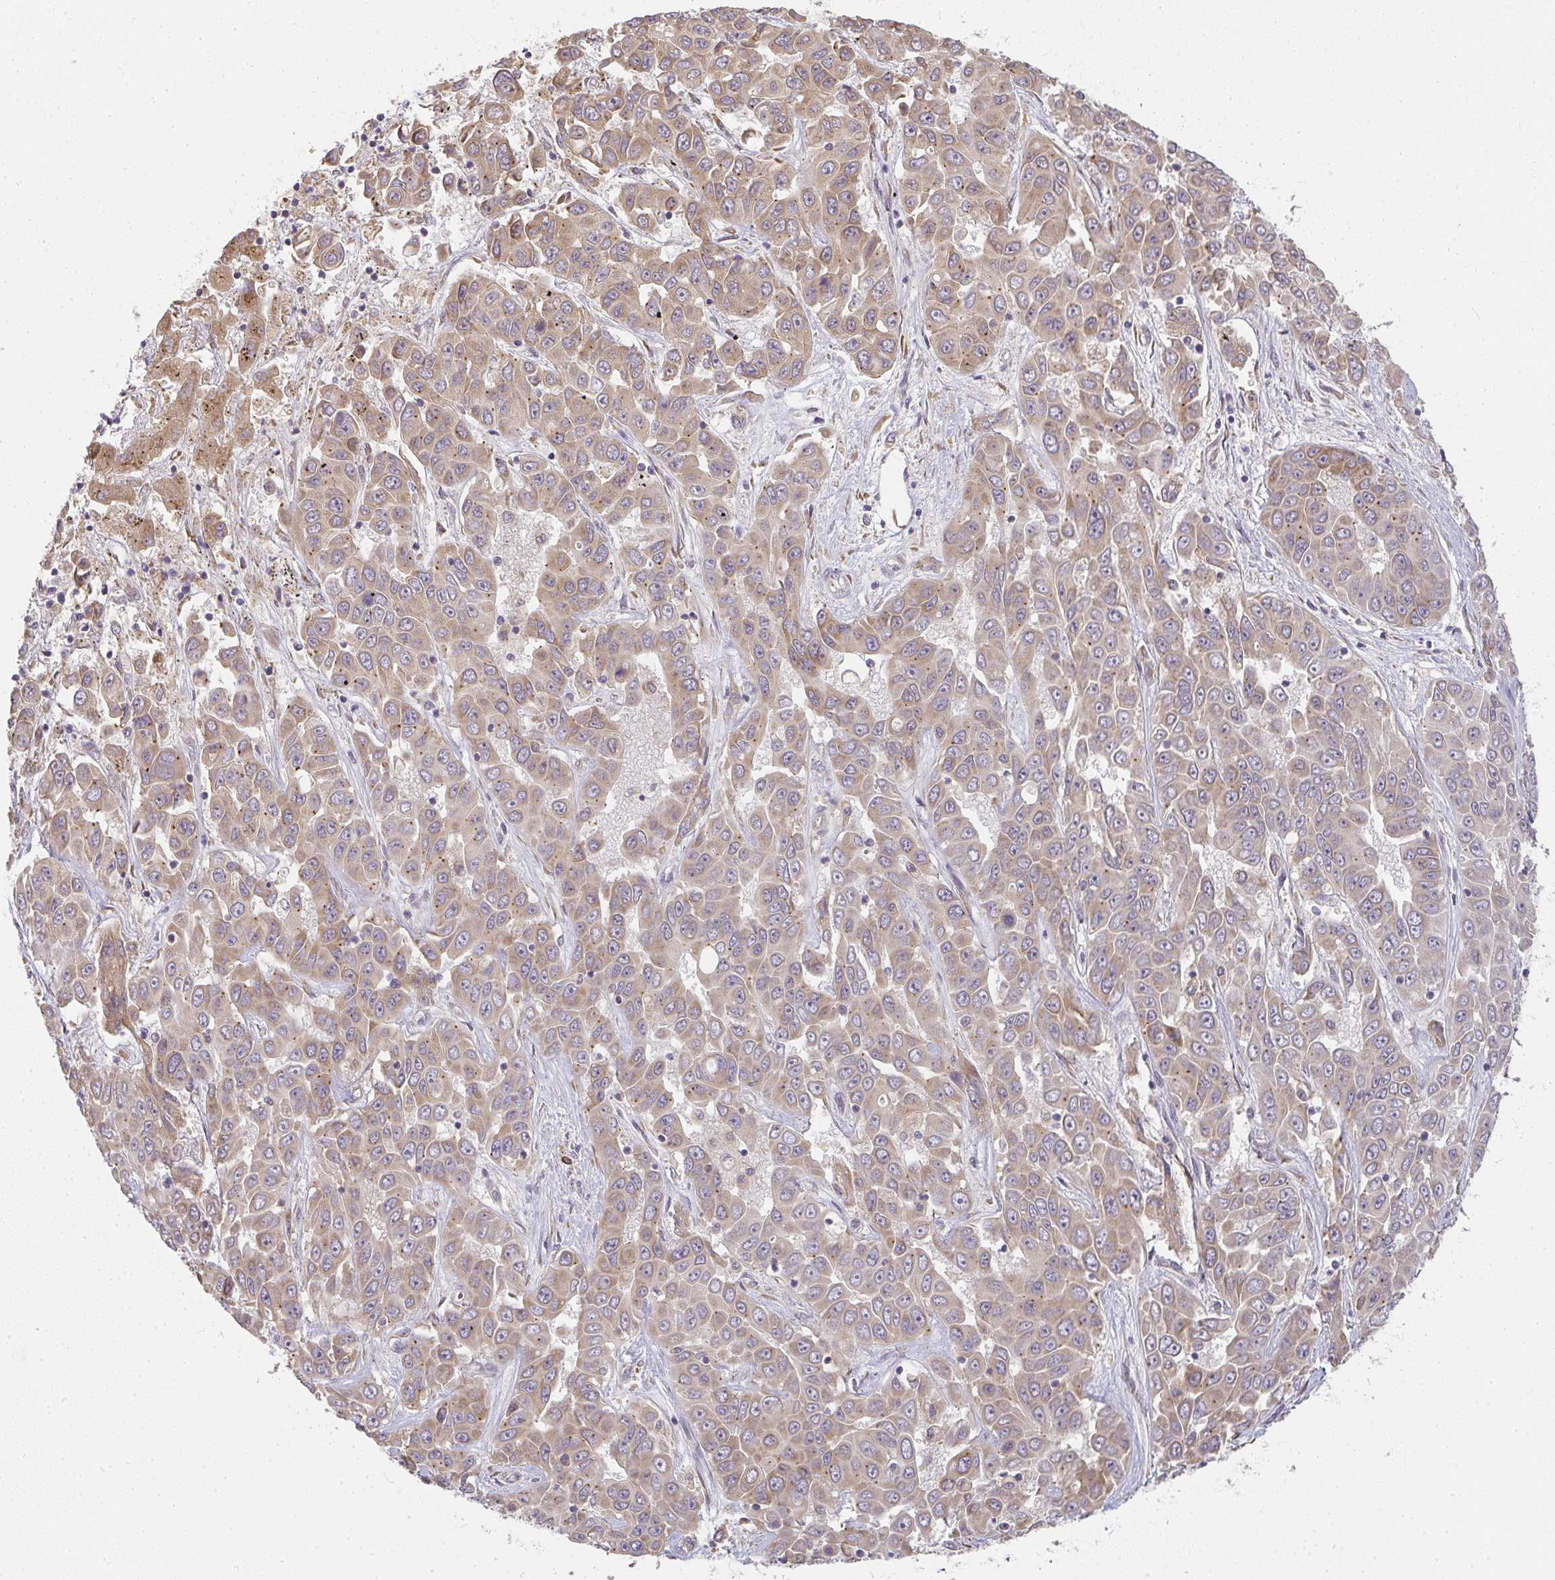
{"staining": {"intensity": "weak", "quantity": ">75%", "location": "cytoplasmic/membranous"}, "tissue": "liver cancer", "cell_type": "Tumor cells", "image_type": "cancer", "snomed": [{"axis": "morphology", "description": "Cholangiocarcinoma"}, {"axis": "topography", "description": "Liver"}], "caption": "Protein expression analysis of liver cancer (cholangiocarcinoma) shows weak cytoplasmic/membranous staining in about >75% of tumor cells. The protein is stained brown, and the nuclei are stained in blue (DAB IHC with brightfield microscopy, high magnification).", "gene": "SLC35B3", "patient": {"sex": "female", "age": 52}}